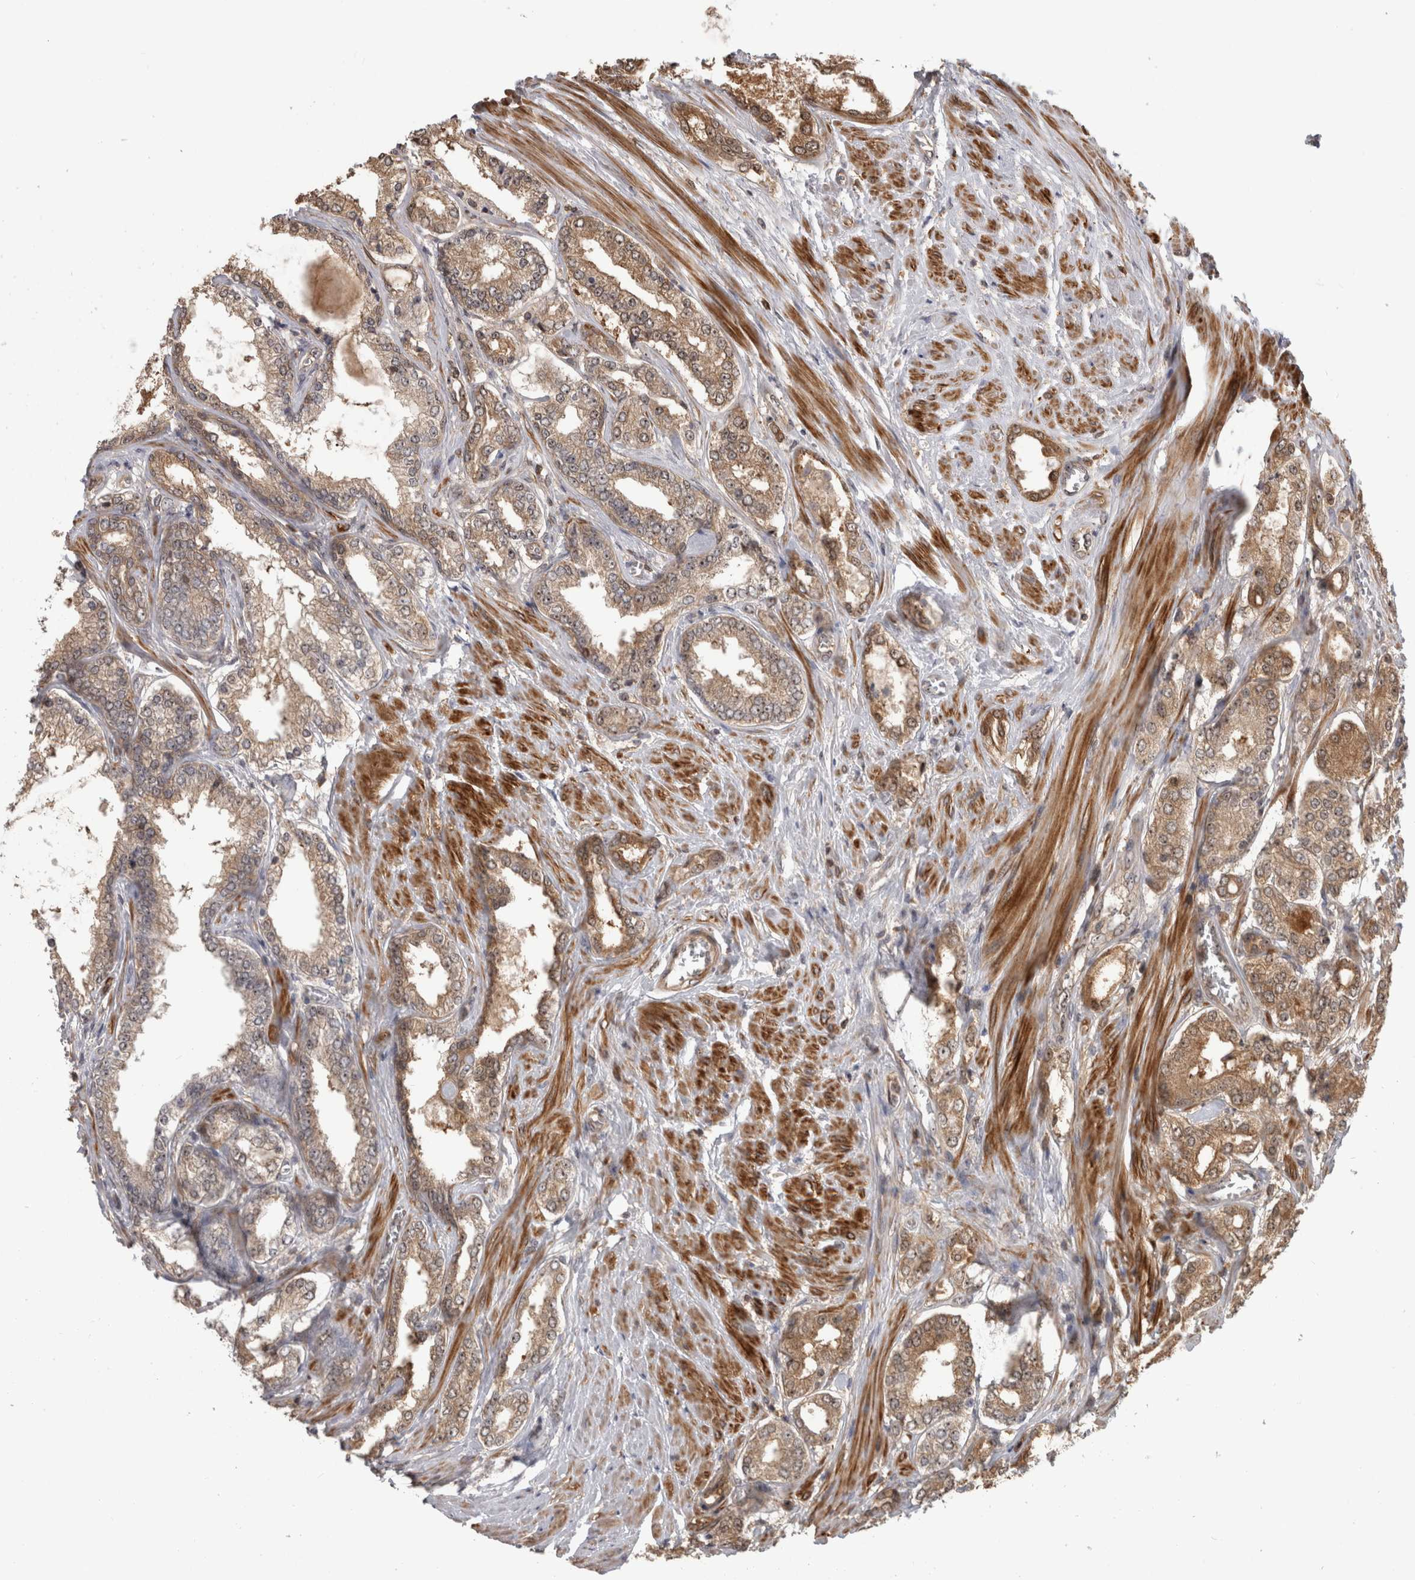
{"staining": {"intensity": "weak", "quantity": ">75%", "location": "cytoplasmic/membranous,nuclear"}, "tissue": "prostate cancer", "cell_type": "Tumor cells", "image_type": "cancer", "snomed": [{"axis": "morphology", "description": "Adenocarcinoma, Low grade"}, {"axis": "topography", "description": "Prostate"}], "caption": "High-magnification brightfield microscopy of prostate cancer stained with DAB (brown) and counterstained with hematoxylin (blue). tumor cells exhibit weak cytoplasmic/membranous and nuclear positivity is appreciated in about>75% of cells. (DAB = brown stain, brightfield microscopy at high magnification).", "gene": "TDRD7", "patient": {"sex": "male", "age": 62}}